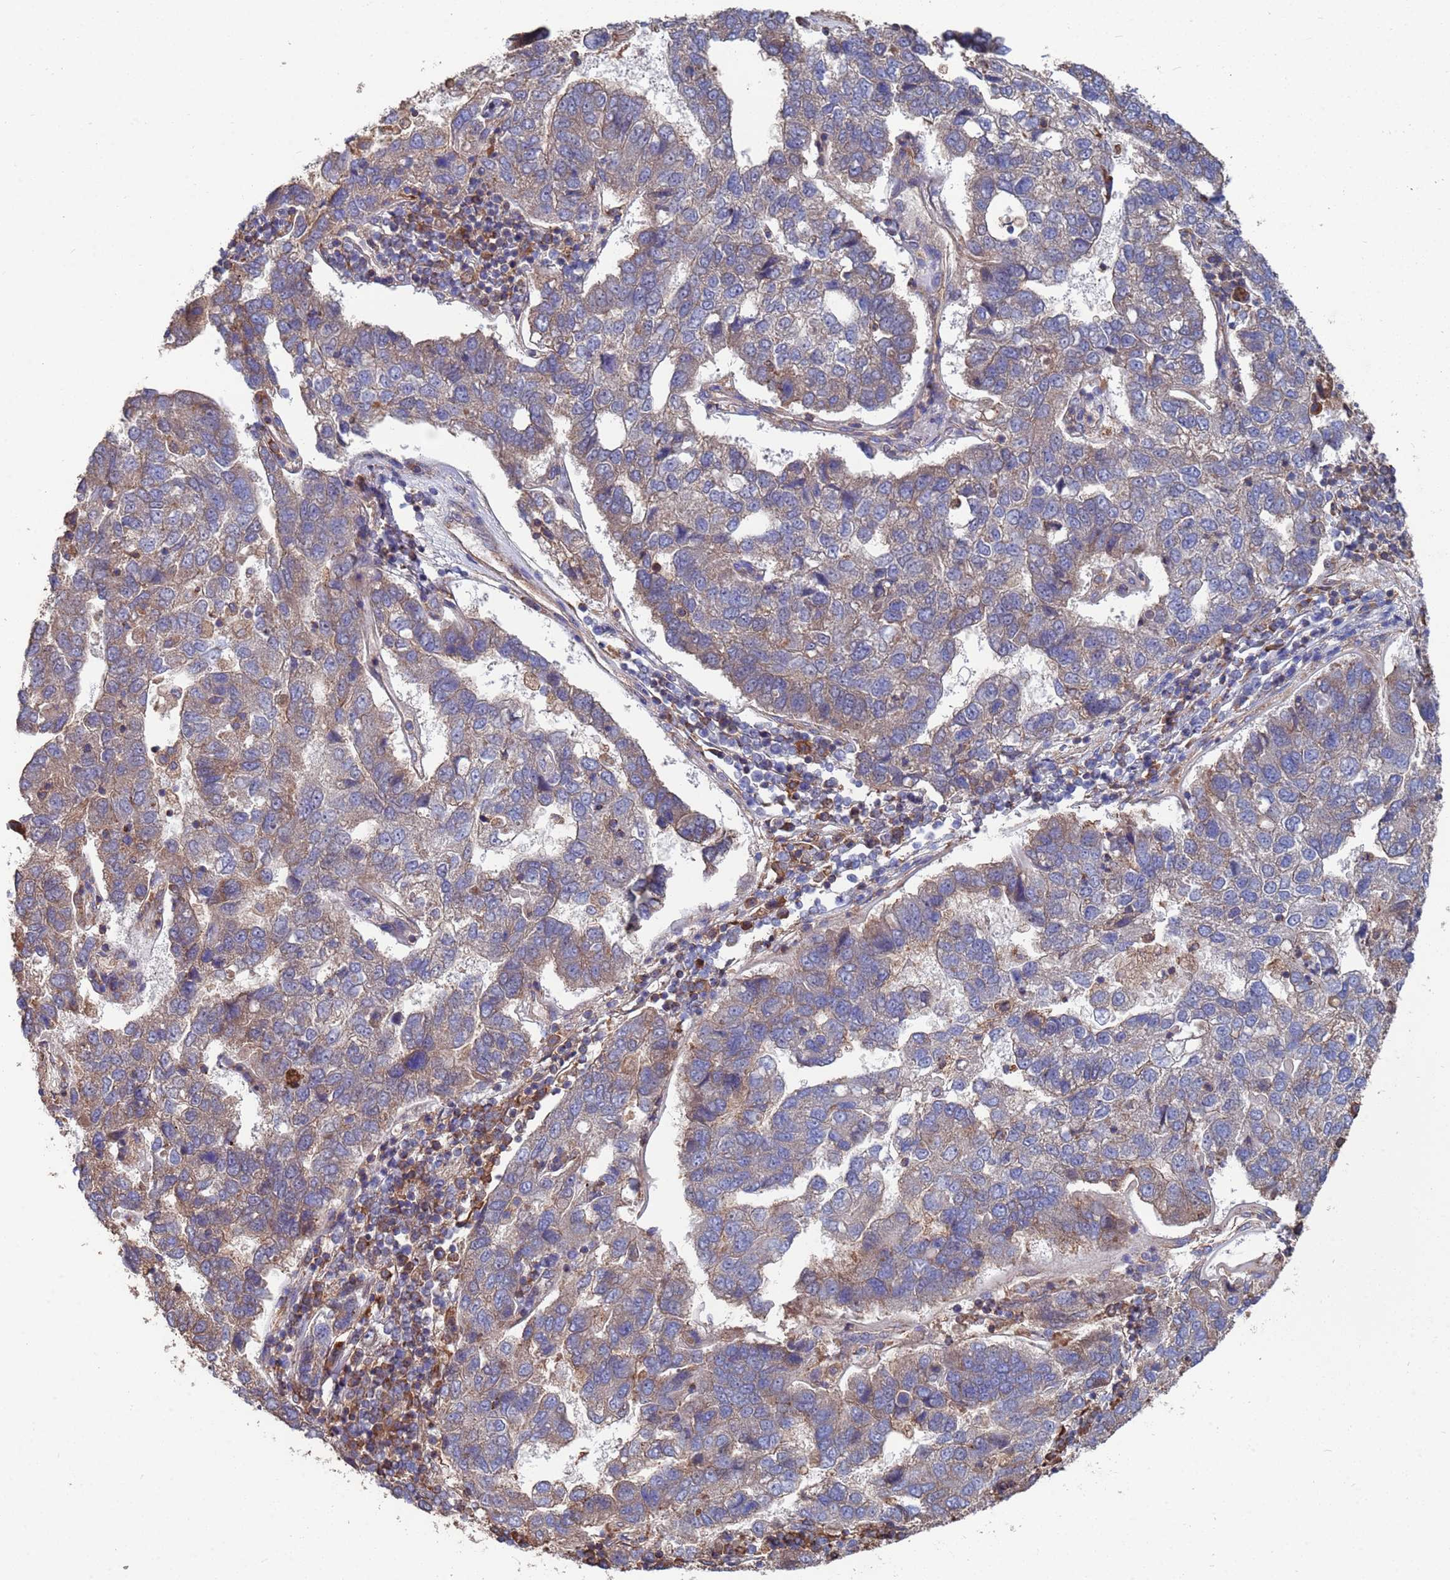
{"staining": {"intensity": "weak", "quantity": "25%-75%", "location": "cytoplasmic/membranous"}, "tissue": "pancreatic cancer", "cell_type": "Tumor cells", "image_type": "cancer", "snomed": [{"axis": "morphology", "description": "Adenocarcinoma, NOS"}, {"axis": "topography", "description": "Pancreas"}], "caption": "A low amount of weak cytoplasmic/membranous staining is appreciated in about 25%-75% of tumor cells in adenocarcinoma (pancreatic) tissue. (IHC, brightfield microscopy, high magnification).", "gene": "PYCR1", "patient": {"sex": "female", "age": 61}}